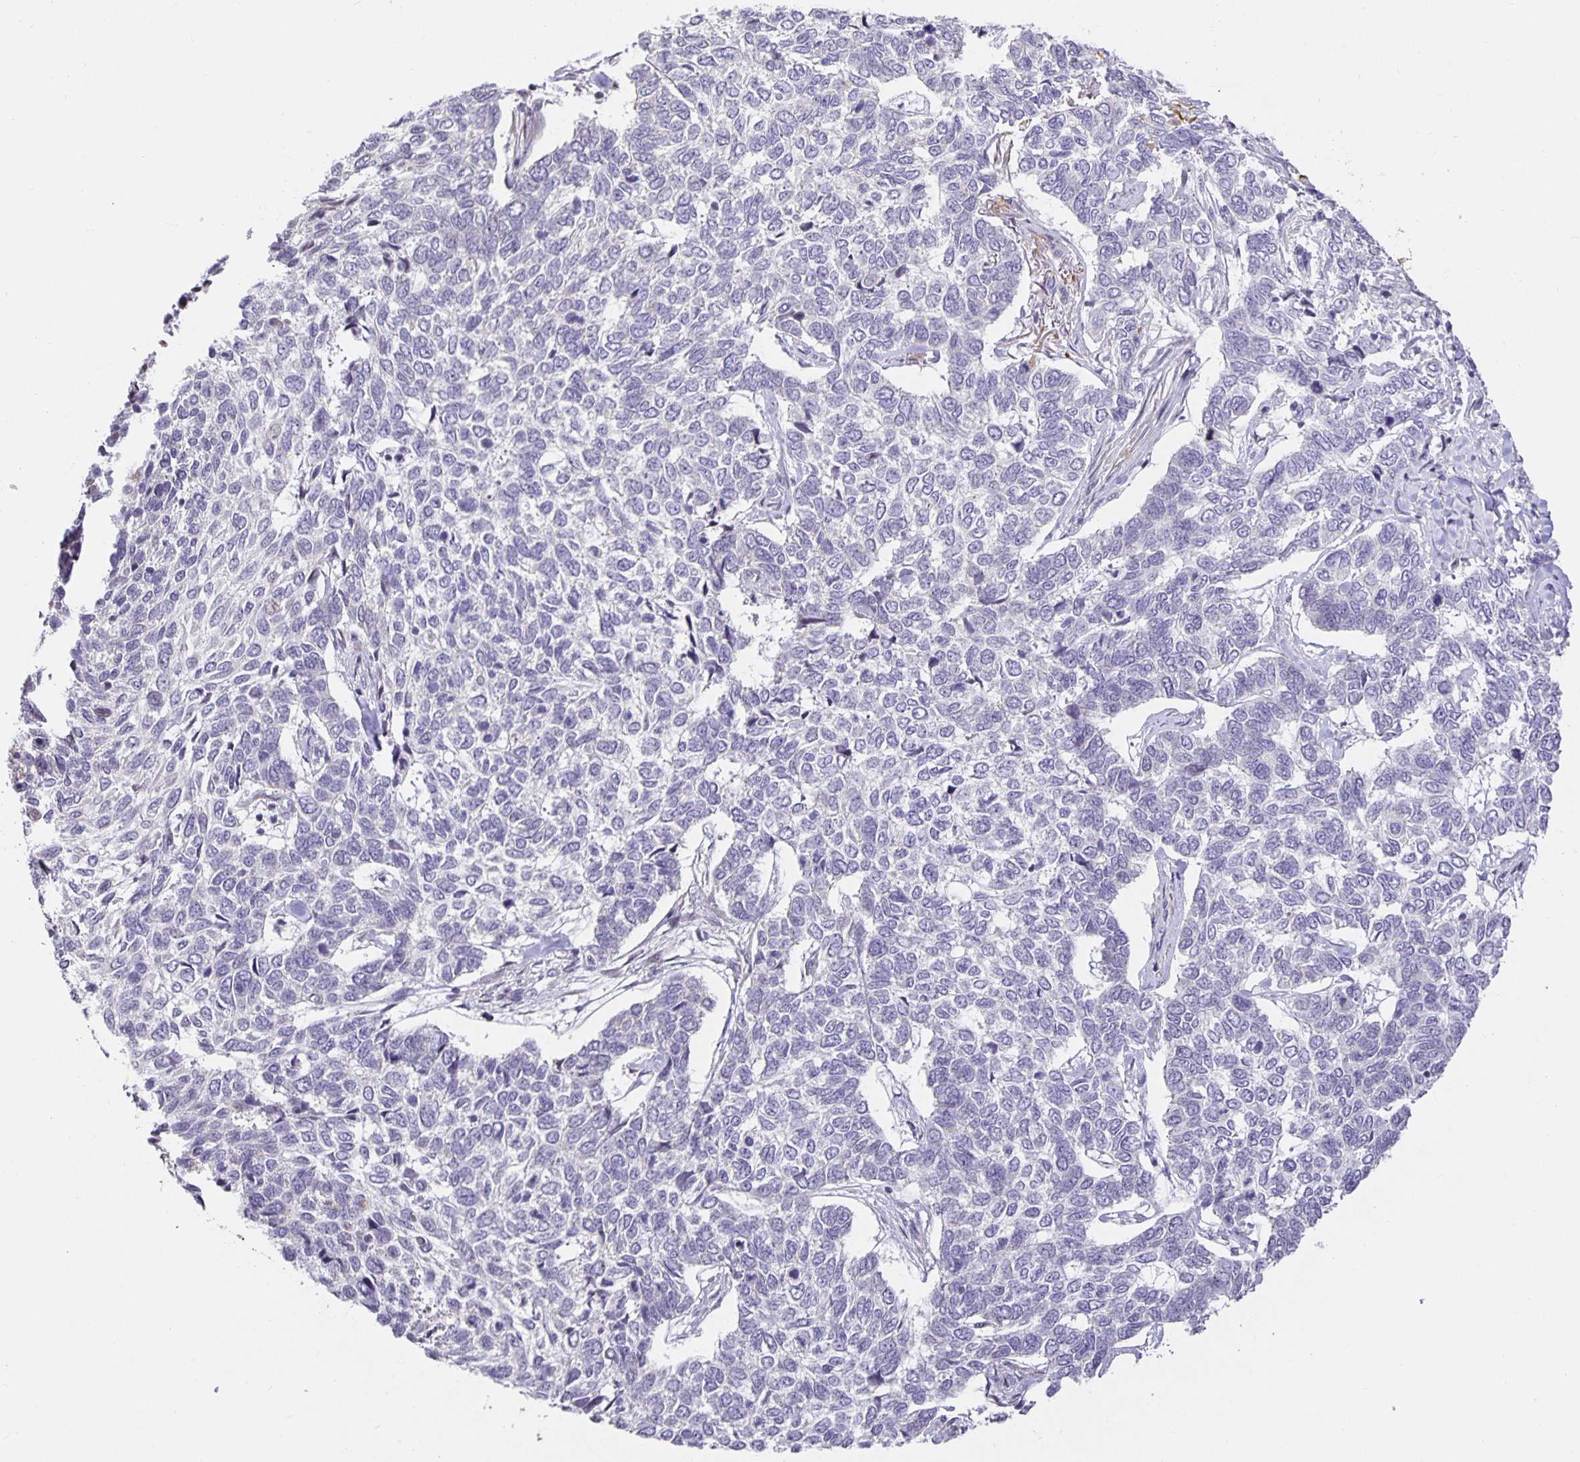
{"staining": {"intensity": "negative", "quantity": "none", "location": "none"}, "tissue": "skin cancer", "cell_type": "Tumor cells", "image_type": "cancer", "snomed": [{"axis": "morphology", "description": "Basal cell carcinoma"}, {"axis": "topography", "description": "Skin"}], "caption": "Immunohistochemistry of skin cancer (basal cell carcinoma) displays no expression in tumor cells. Brightfield microscopy of IHC stained with DAB (3,3'-diaminobenzidine) (brown) and hematoxylin (blue), captured at high magnification.", "gene": "TJP3", "patient": {"sex": "female", "age": 65}}